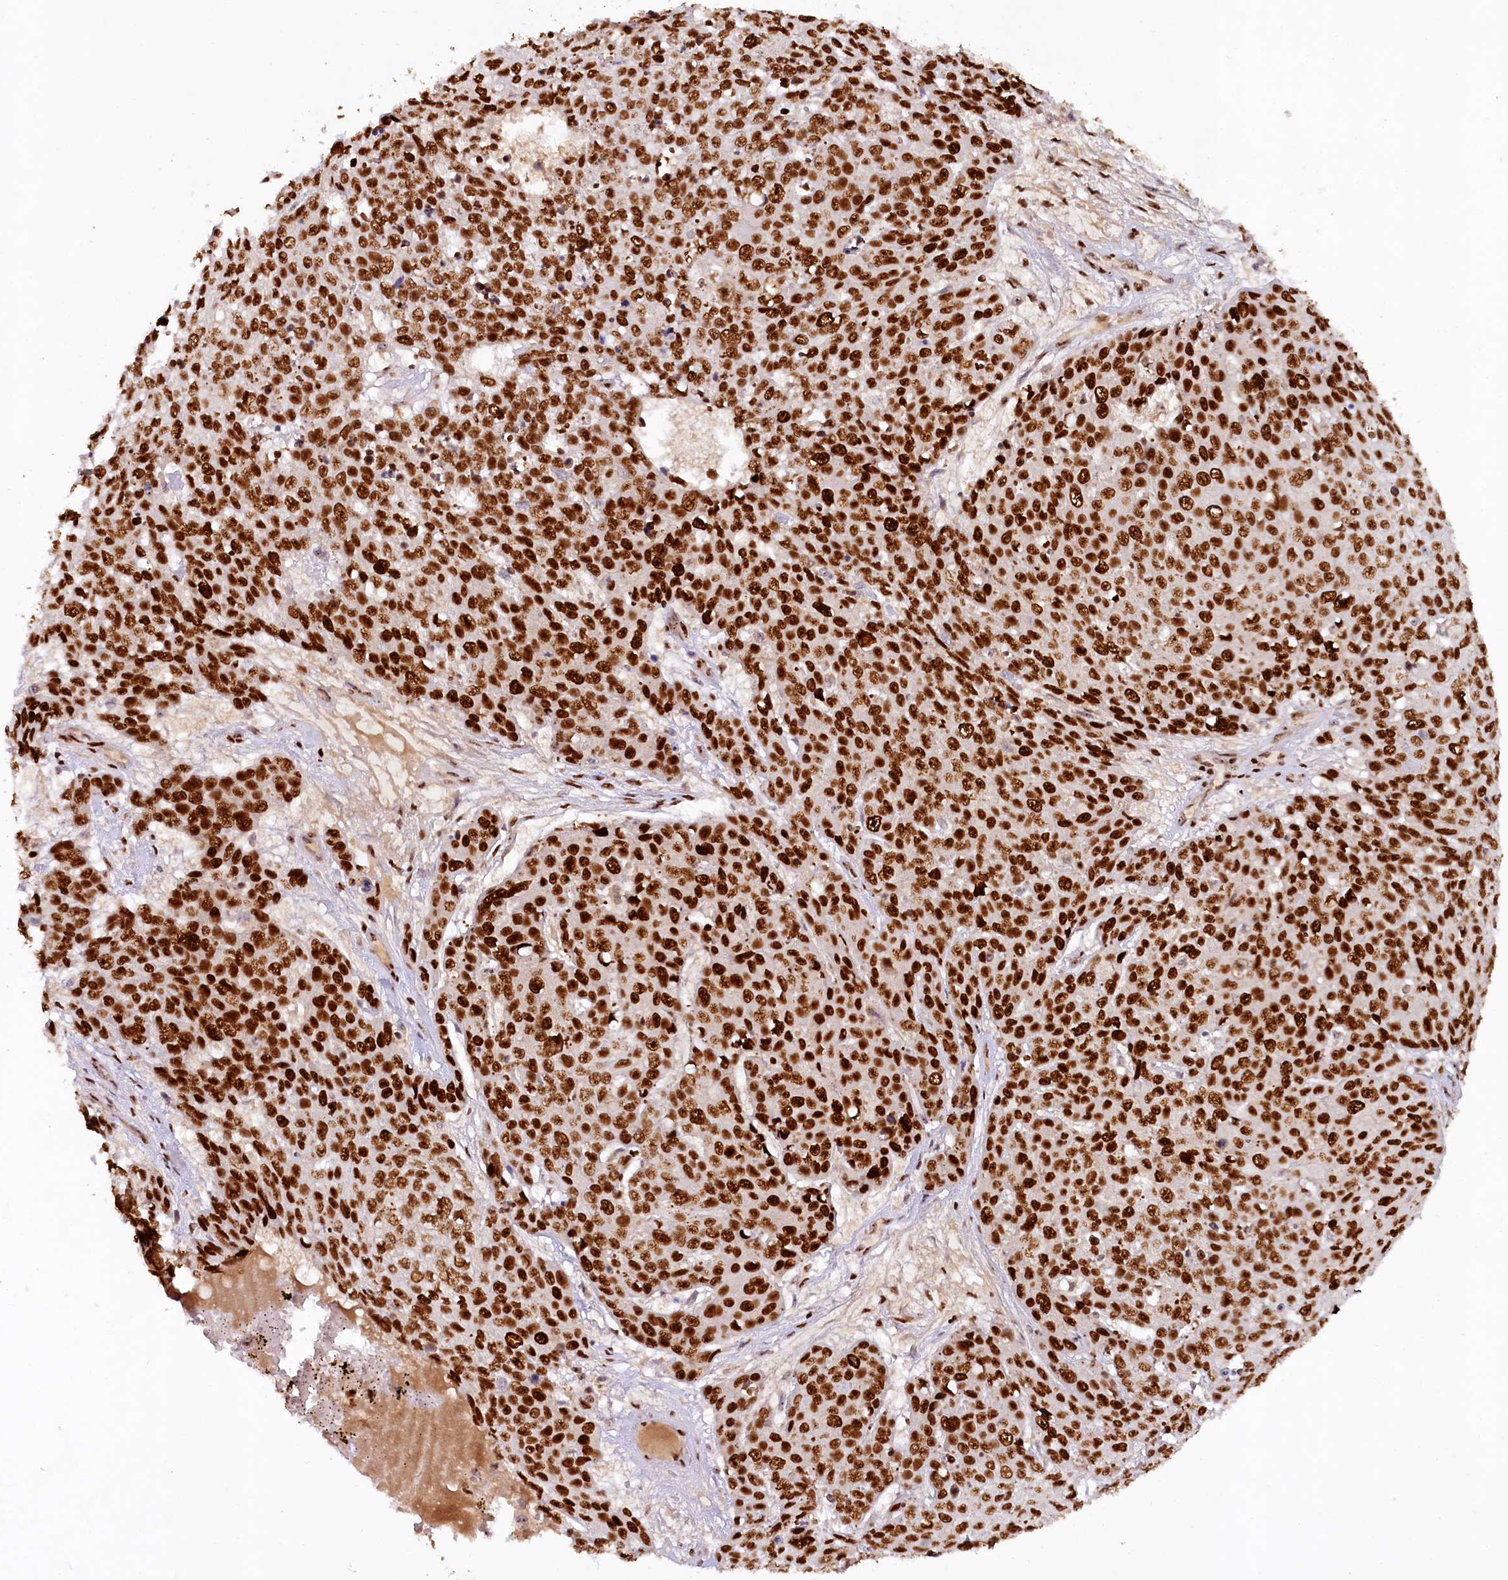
{"staining": {"intensity": "strong", "quantity": ">75%", "location": "nuclear"}, "tissue": "skin cancer", "cell_type": "Tumor cells", "image_type": "cancer", "snomed": [{"axis": "morphology", "description": "Squamous cell carcinoma, NOS"}, {"axis": "topography", "description": "Skin"}], "caption": "This image displays skin cancer (squamous cell carcinoma) stained with immunohistochemistry to label a protein in brown. The nuclear of tumor cells show strong positivity for the protein. Nuclei are counter-stained blue.", "gene": "TCOF1", "patient": {"sex": "male", "age": 71}}